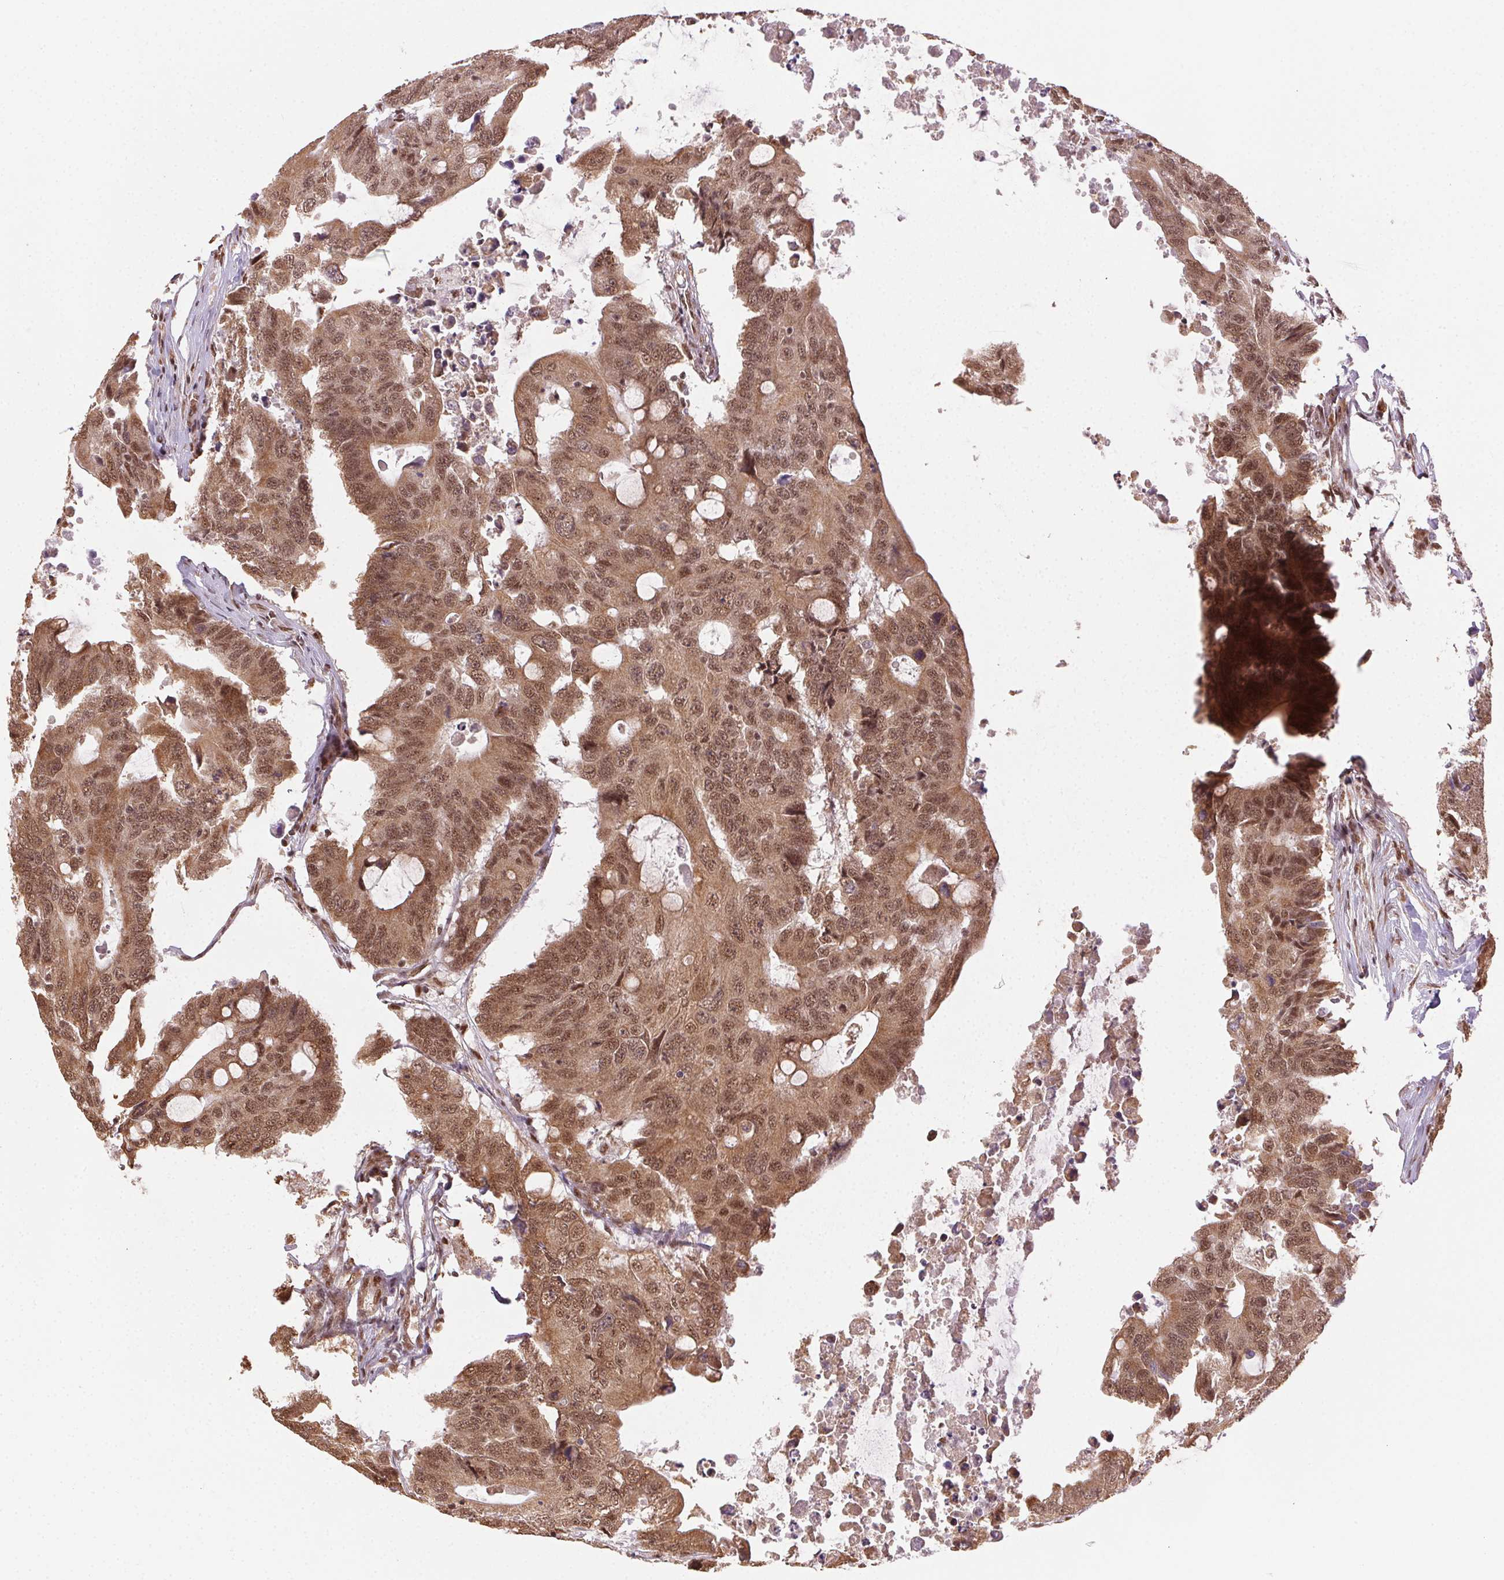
{"staining": {"intensity": "moderate", "quantity": ">75%", "location": "cytoplasmic/membranous,nuclear"}, "tissue": "colorectal cancer", "cell_type": "Tumor cells", "image_type": "cancer", "snomed": [{"axis": "morphology", "description": "Adenocarcinoma, NOS"}, {"axis": "topography", "description": "Colon"}], "caption": "Immunohistochemical staining of human colorectal cancer (adenocarcinoma) exhibits medium levels of moderate cytoplasmic/membranous and nuclear staining in about >75% of tumor cells. The staining is performed using DAB brown chromogen to label protein expression. The nuclei are counter-stained blue using hematoxylin.", "gene": "TREML4", "patient": {"sex": "male", "age": 71}}